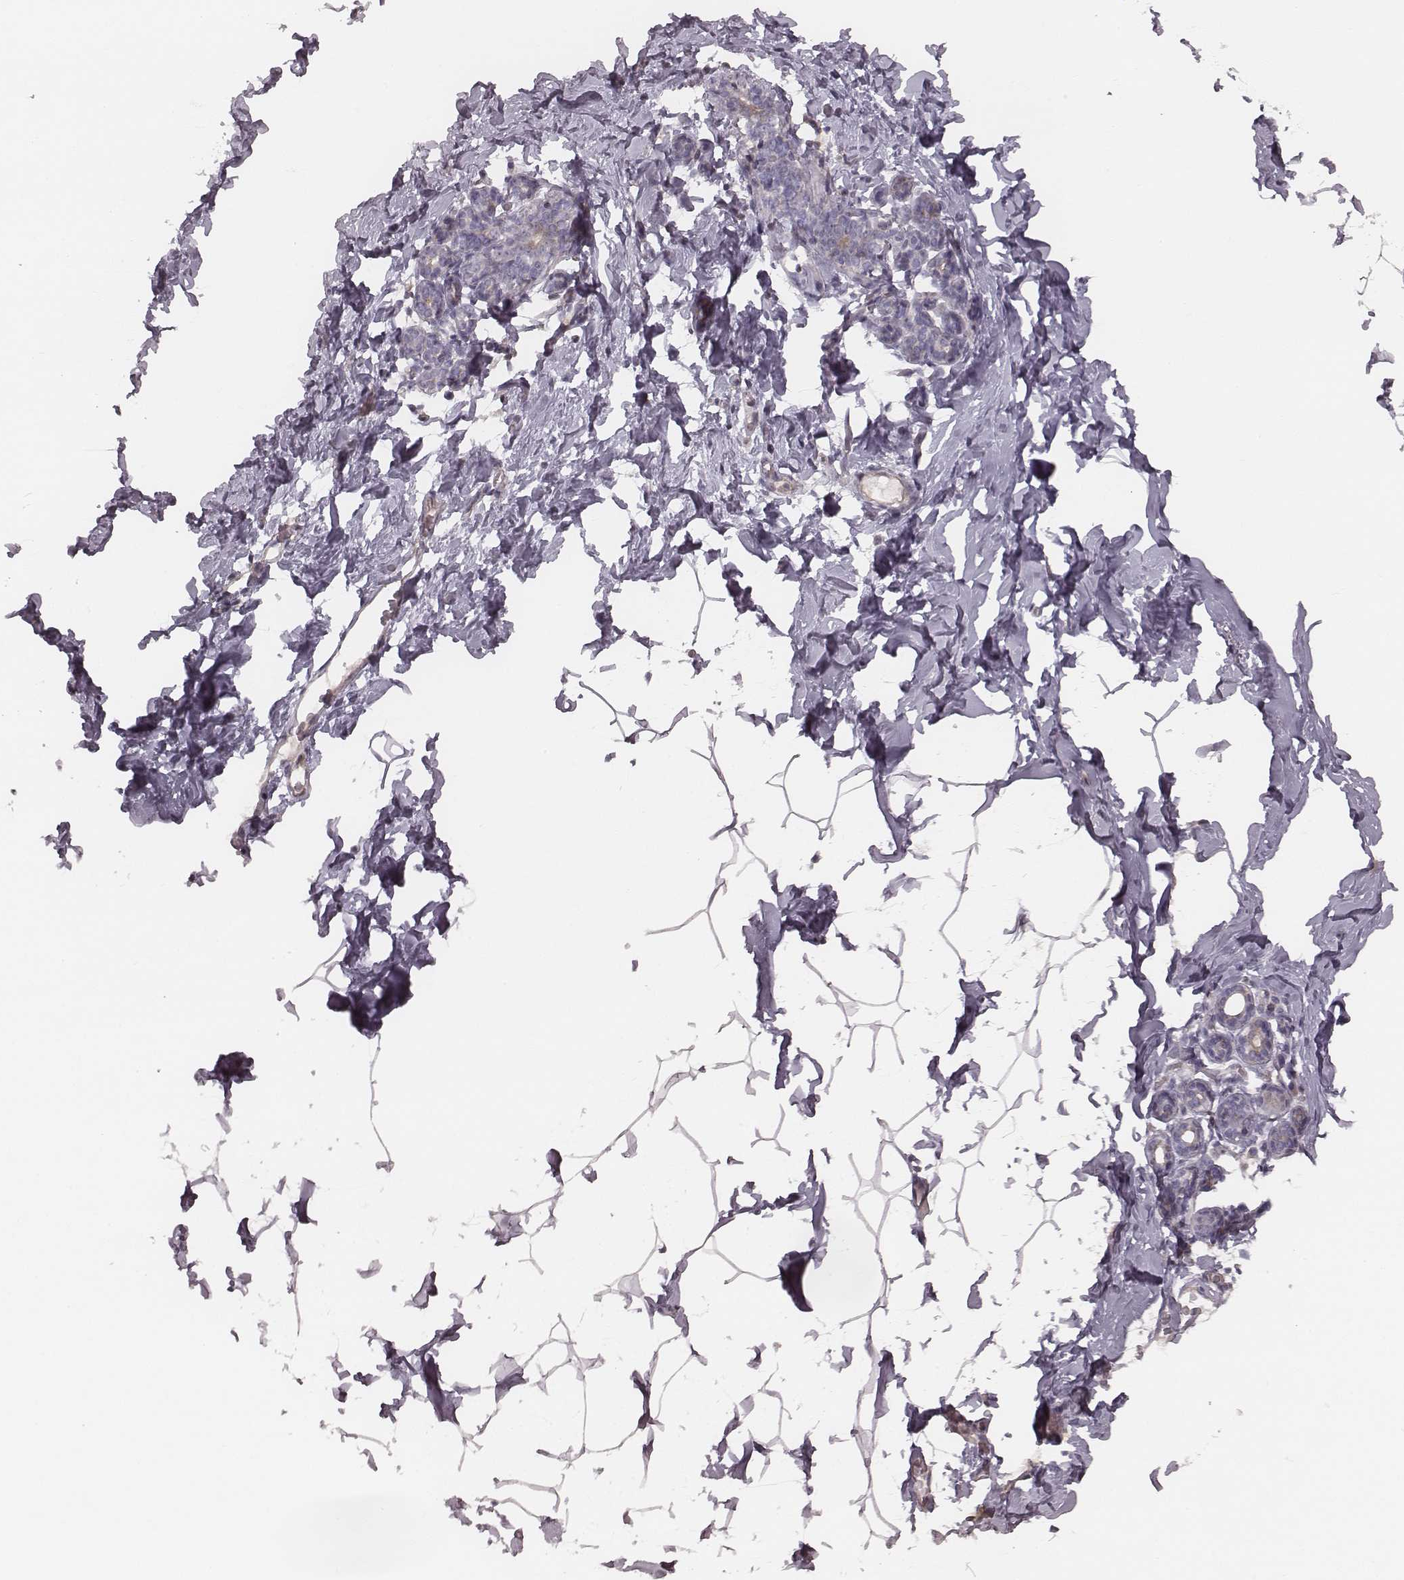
{"staining": {"intensity": "negative", "quantity": "none", "location": "none"}, "tissue": "breast", "cell_type": "Adipocytes", "image_type": "normal", "snomed": [{"axis": "morphology", "description": "Normal tissue, NOS"}, {"axis": "topography", "description": "Breast"}], "caption": "Immunohistochemical staining of normal human breast shows no significant staining in adipocytes. Brightfield microscopy of immunohistochemistry stained with DAB (brown) and hematoxylin (blue), captured at high magnification.", "gene": "S100Z", "patient": {"sex": "female", "age": 32}}